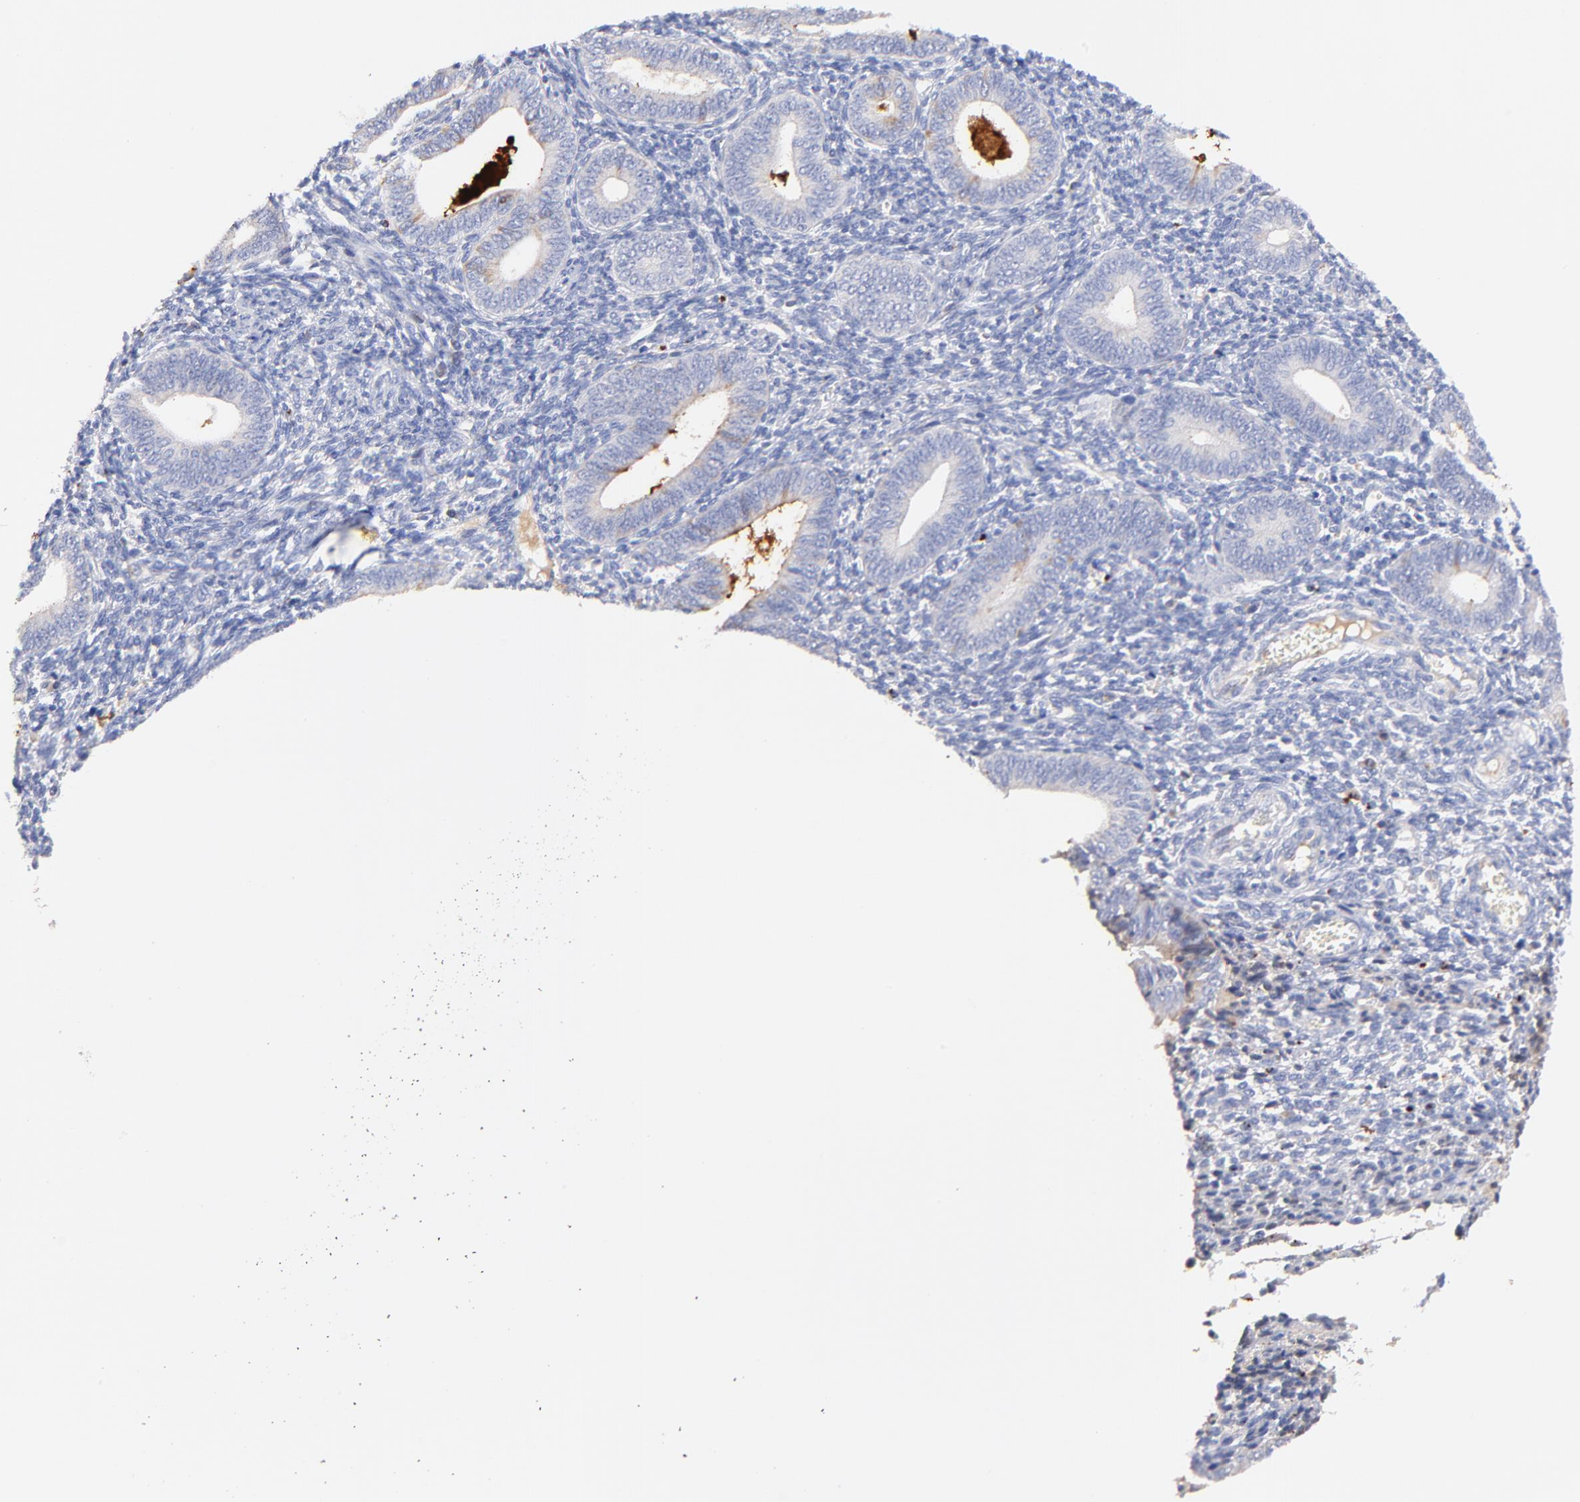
{"staining": {"intensity": "negative", "quantity": "none", "location": "none"}, "tissue": "endometrium", "cell_type": "Cells in endometrial stroma", "image_type": "normal", "snomed": [{"axis": "morphology", "description": "Normal tissue, NOS"}, {"axis": "topography", "description": "Uterus"}, {"axis": "topography", "description": "Endometrium"}], "caption": "Histopathology image shows no significant protein staining in cells in endometrial stroma of unremarkable endometrium.", "gene": "IGLV7", "patient": {"sex": "female", "age": 33}}